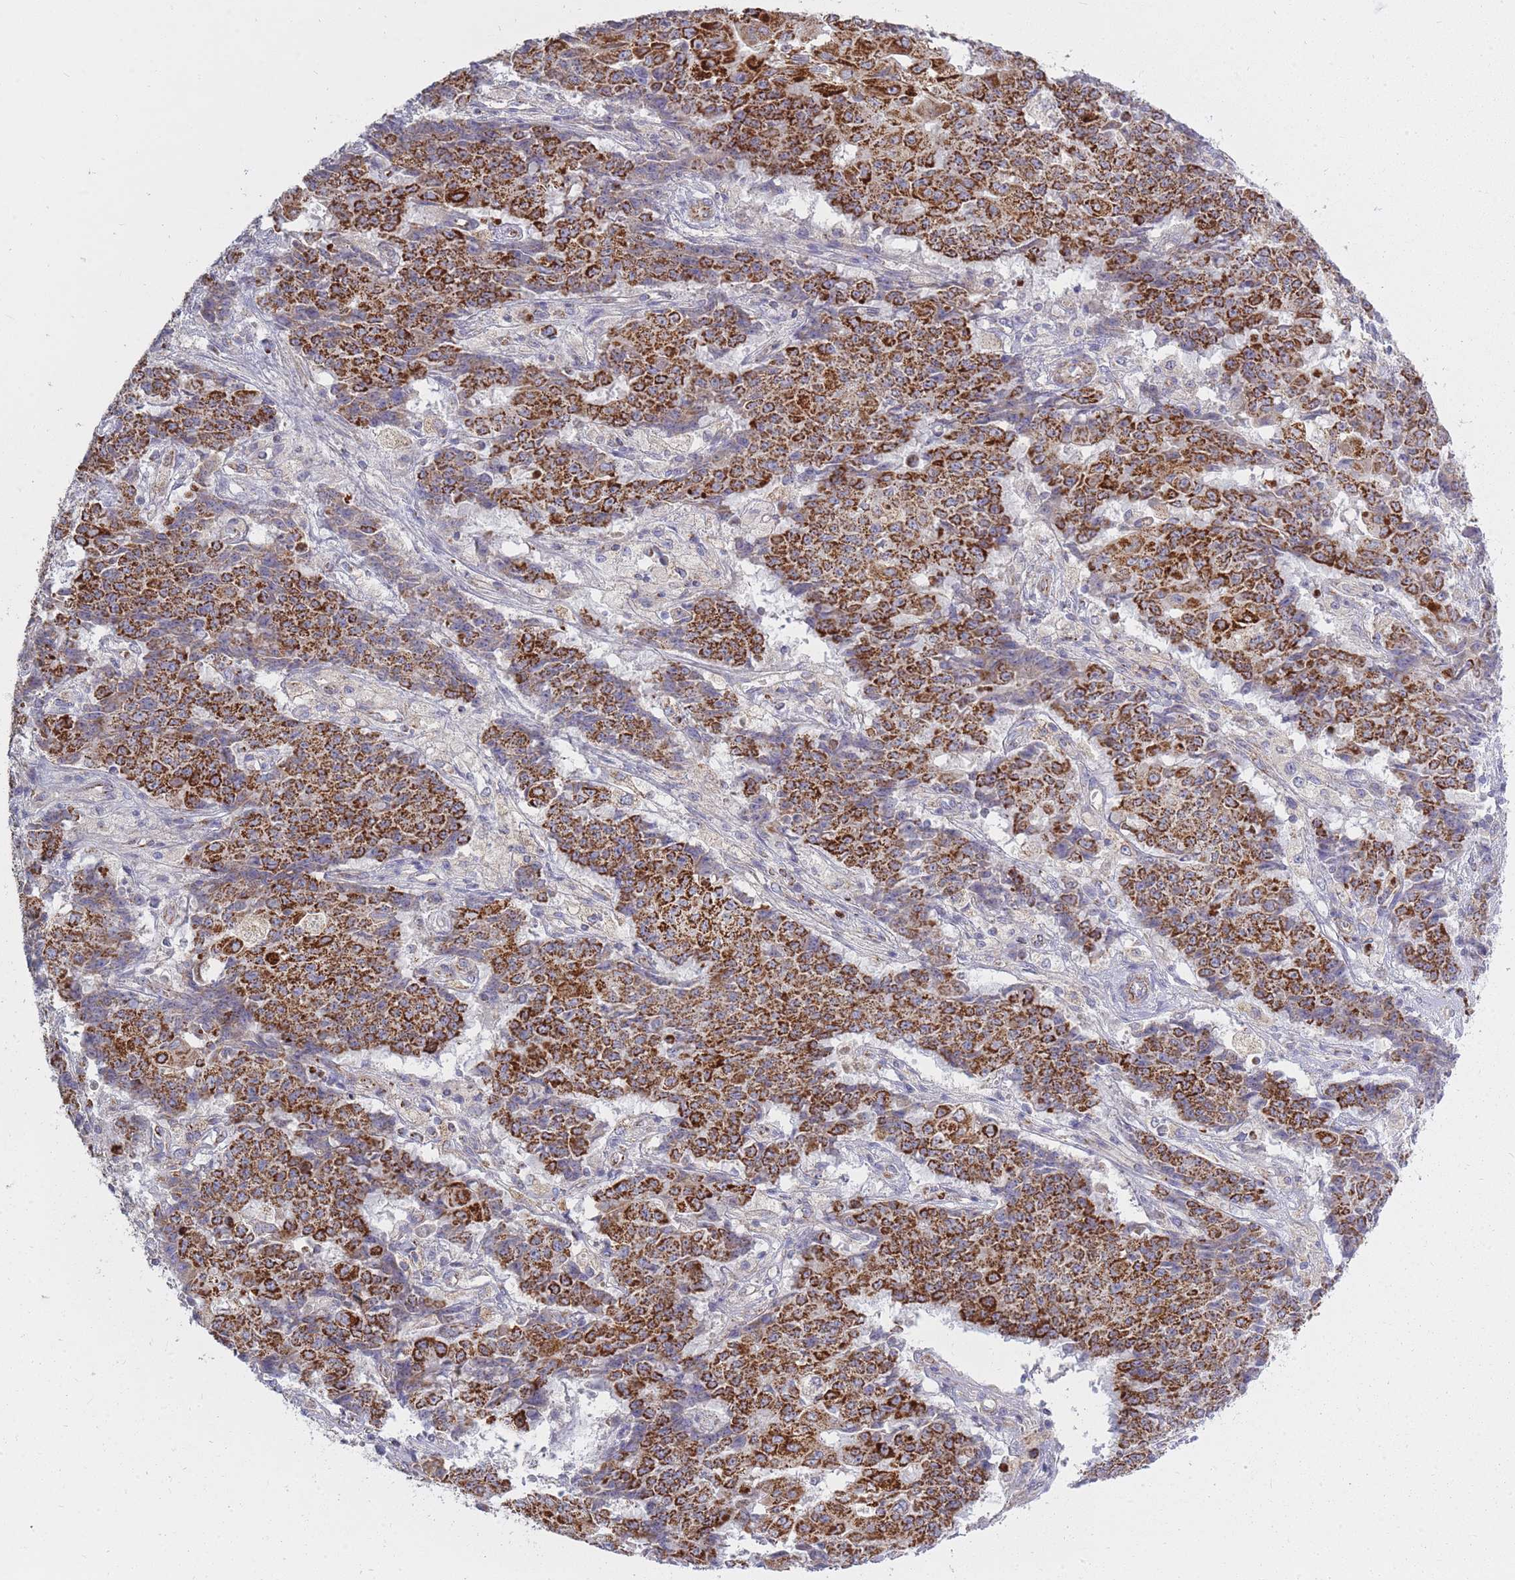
{"staining": {"intensity": "strong", "quantity": ">75%", "location": "cytoplasmic/membranous"}, "tissue": "ovarian cancer", "cell_type": "Tumor cells", "image_type": "cancer", "snomed": [{"axis": "morphology", "description": "Carcinoma, endometroid"}, {"axis": "topography", "description": "Ovary"}], "caption": "Immunohistochemistry (IHC) staining of ovarian cancer (endometroid carcinoma), which reveals high levels of strong cytoplasmic/membranous staining in approximately >75% of tumor cells indicating strong cytoplasmic/membranous protein positivity. The staining was performed using DAB (3,3'-diaminobenzidine) (brown) for protein detection and nuclei were counterstained in hematoxylin (blue).", "gene": "ALKBH4", "patient": {"sex": "female", "age": 42}}